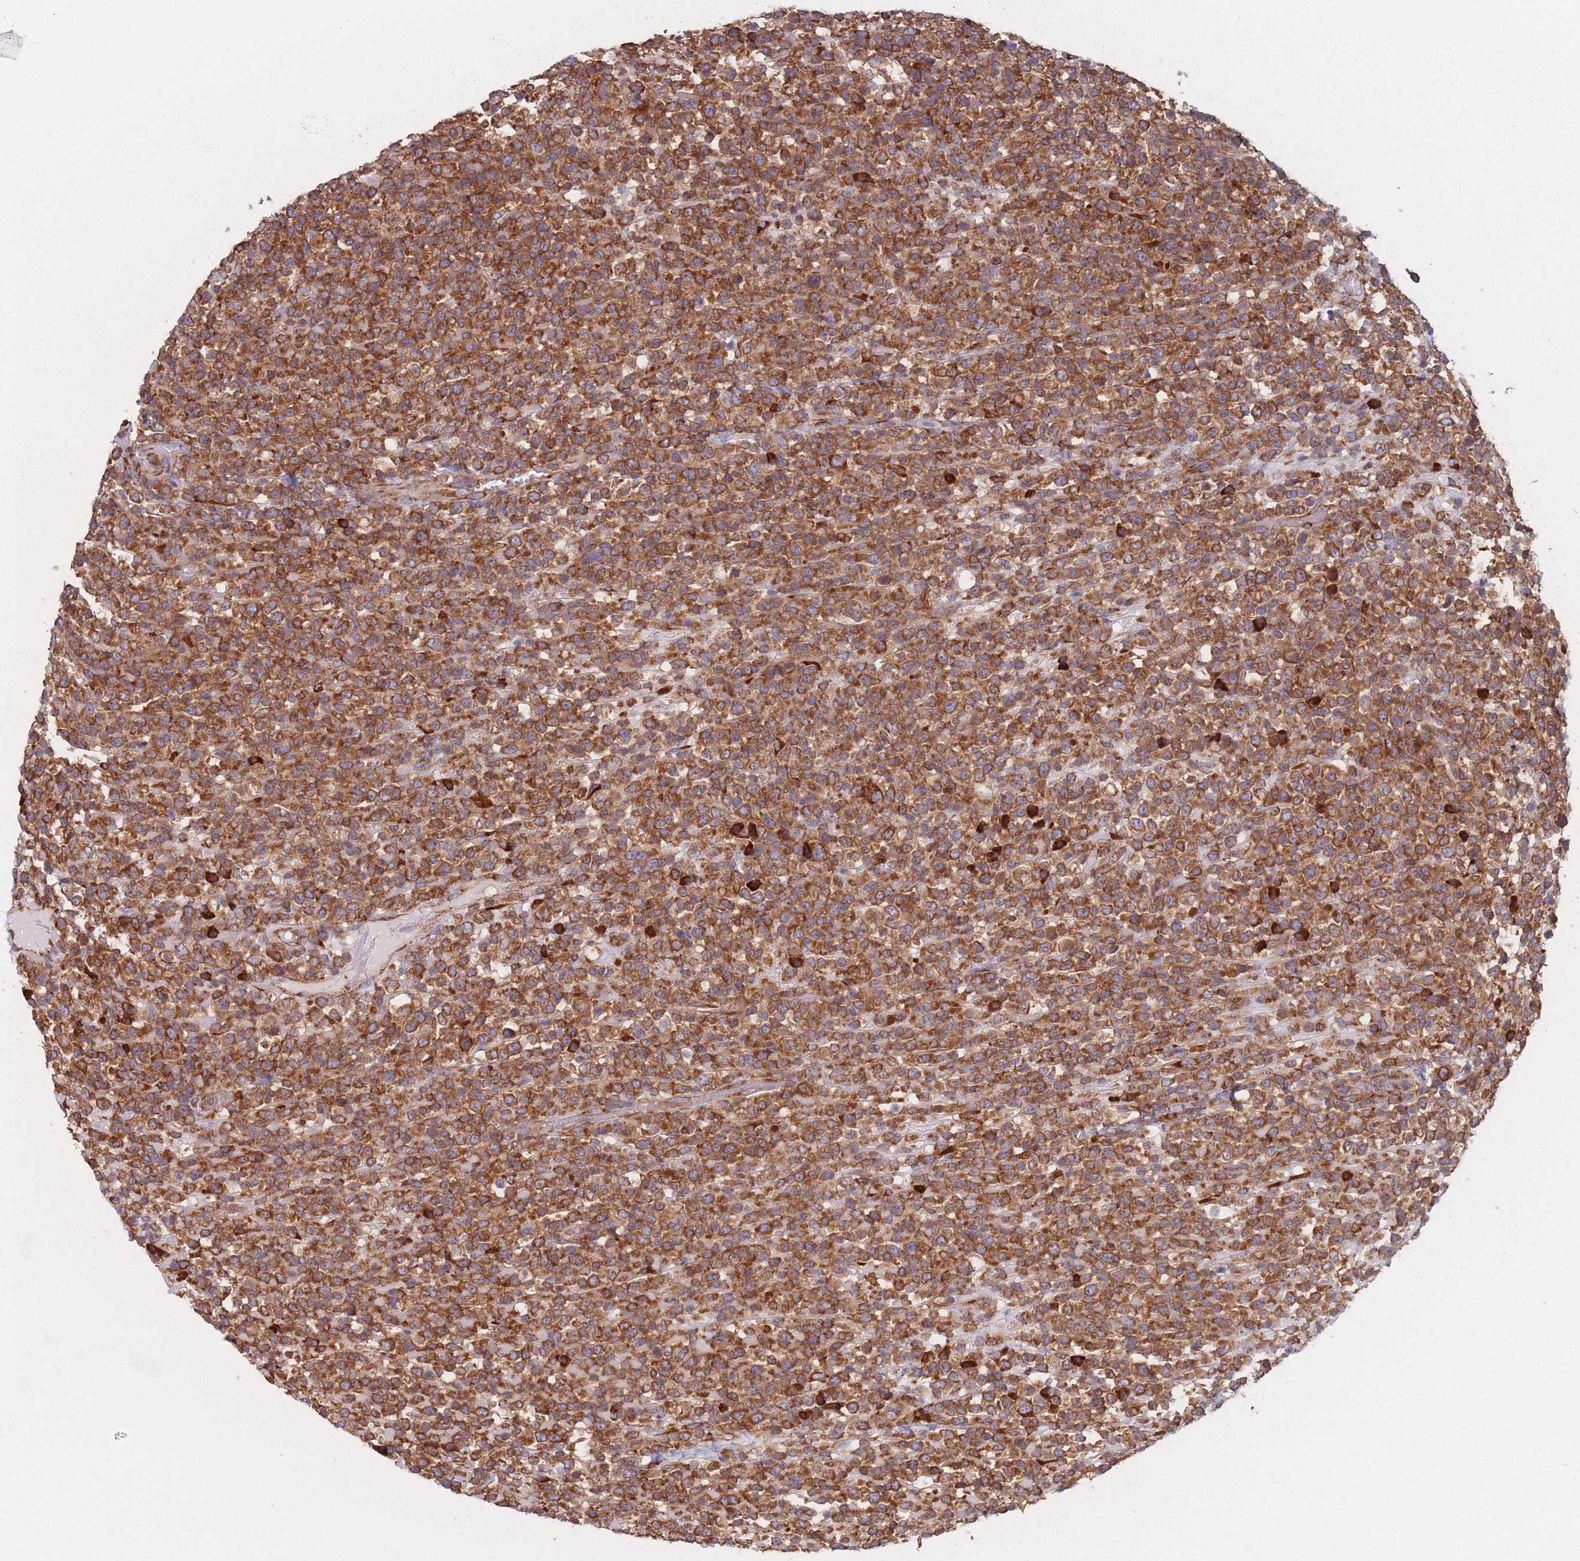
{"staining": {"intensity": "strong", "quantity": ">75%", "location": "cytoplasmic/membranous"}, "tissue": "lymphoma", "cell_type": "Tumor cells", "image_type": "cancer", "snomed": [{"axis": "morphology", "description": "Malignant lymphoma, non-Hodgkin's type, High grade"}, {"axis": "topography", "description": "Colon"}], "caption": "Malignant lymphoma, non-Hodgkin's type (high-grade) stained with immunohistochemistry shows strong cytoplasmic/membranous positivity in about >75% of tumor cells.", "gene": "EEF1B2", "patient": {"sex": "female", "age": 53}}